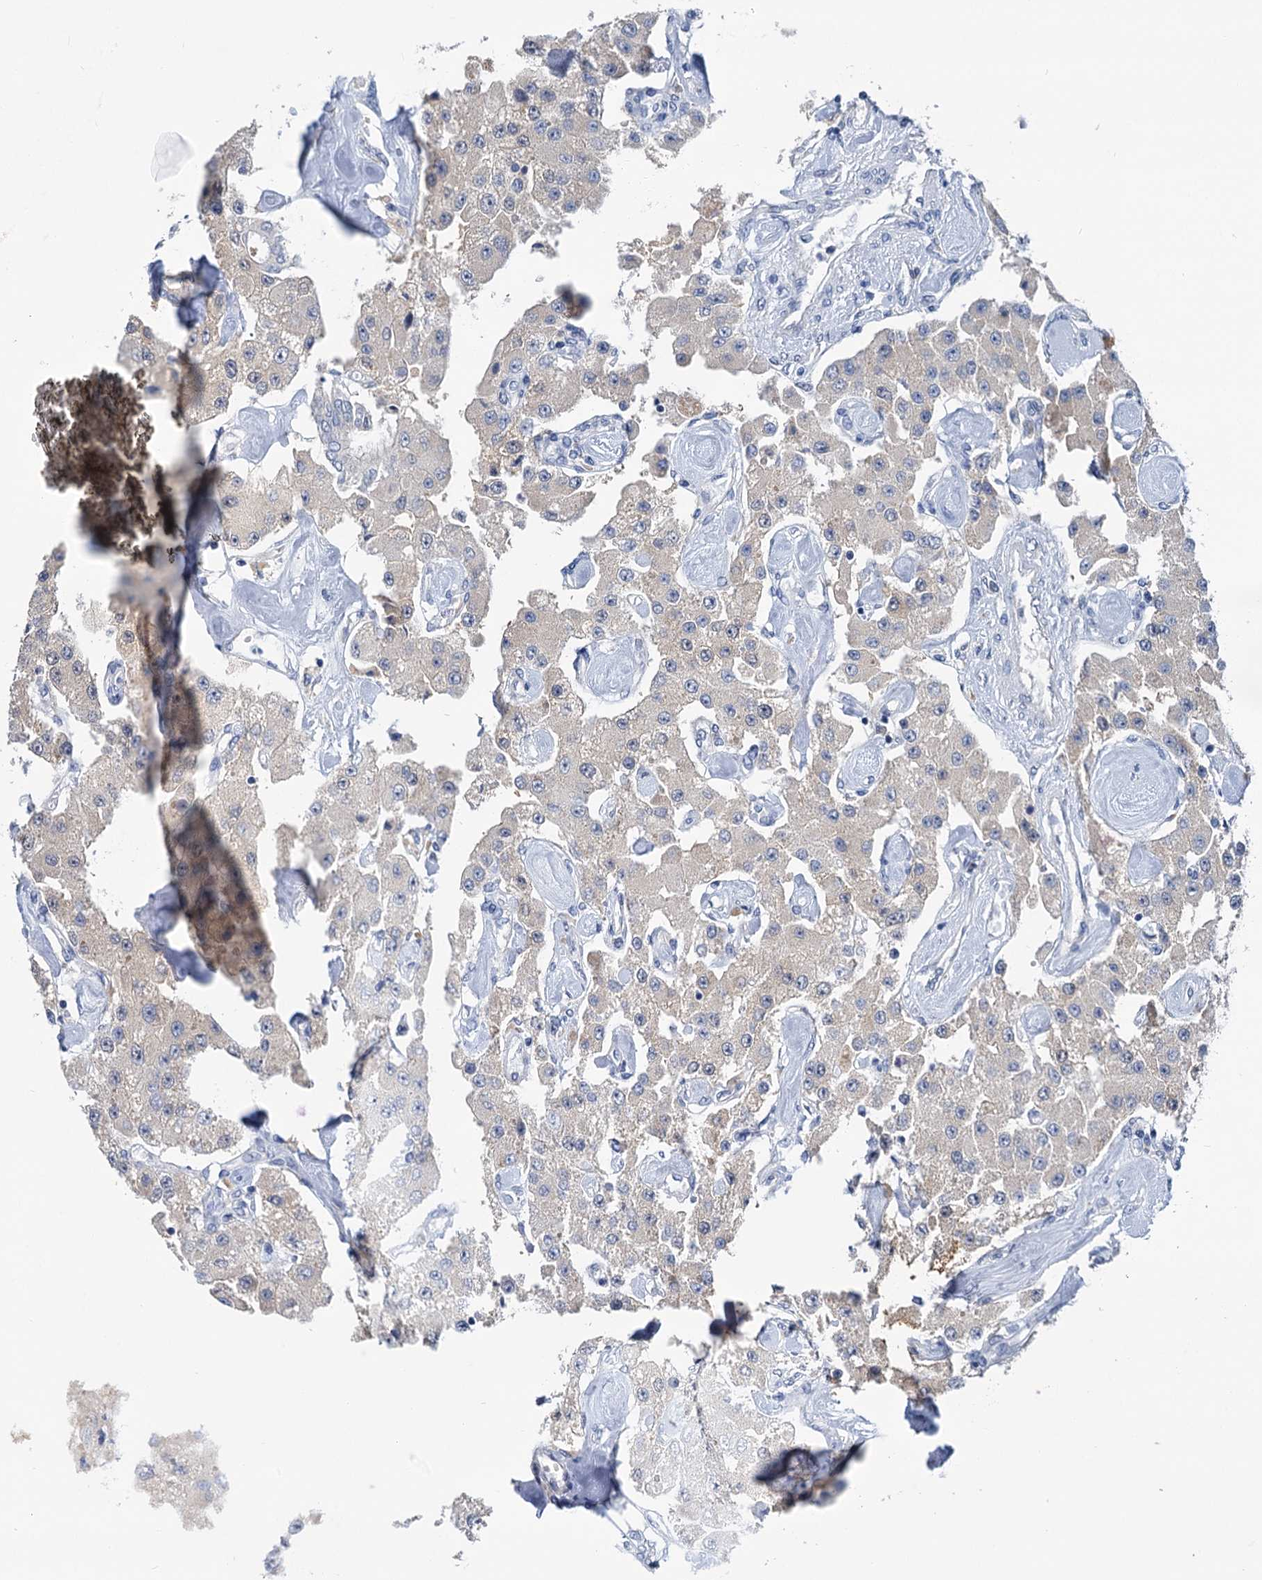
{"staining": {"intensity": "negative", "quantity": "none", "location": "none"}, "tissue": "carcinoid", "cell_type": "Tumor cells", "image_type": "cancer", "snomed": [{"axis": "morphology", "description": "Carcinoid, malignant, NOS"}, {"axis": "topography", "description": "Pancreas"}], "caption": "Carcinoid stained for a protein using immunohistochemistry demonstrates no positivity tumor cells.", "gene": "ANKRD42", "patient": {"sex": "male", "age": 41}}